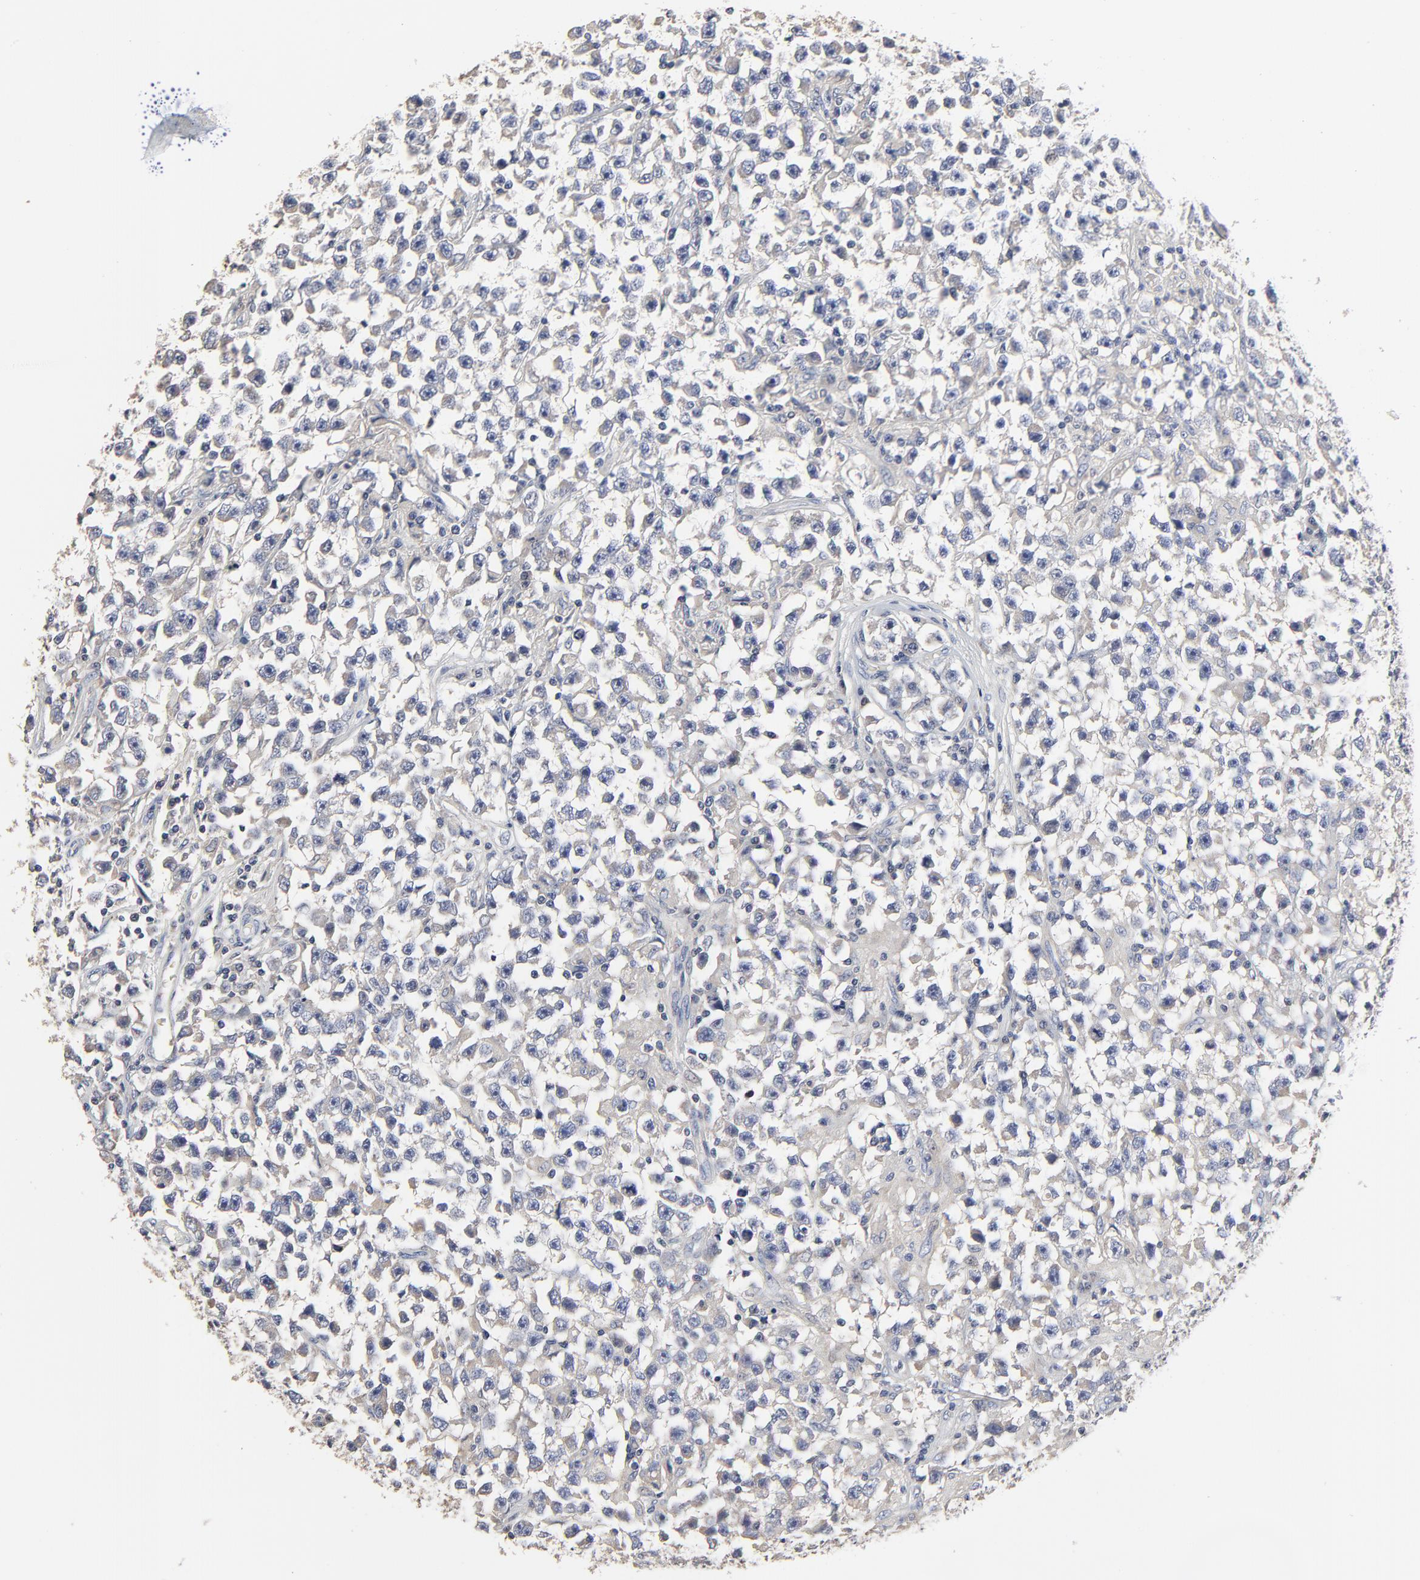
{"staining": {"intensity": "negative", "quantity": "none", "location": "none"}, "tissue": "testis cancer", "cell_type": "Tumor cells", "image_type": "cancer", "snomed": [{"axis": "morphology", "description": "Seminoma, NOS"}, {"axis": "topography", "description": "Testis"}], "caption": "Immunohistochemistry (IHC) of human testis cancer reveals no expression in tumor cells.", "gene": "LNX1", "patient": {"sex": "male", "age": 33}}